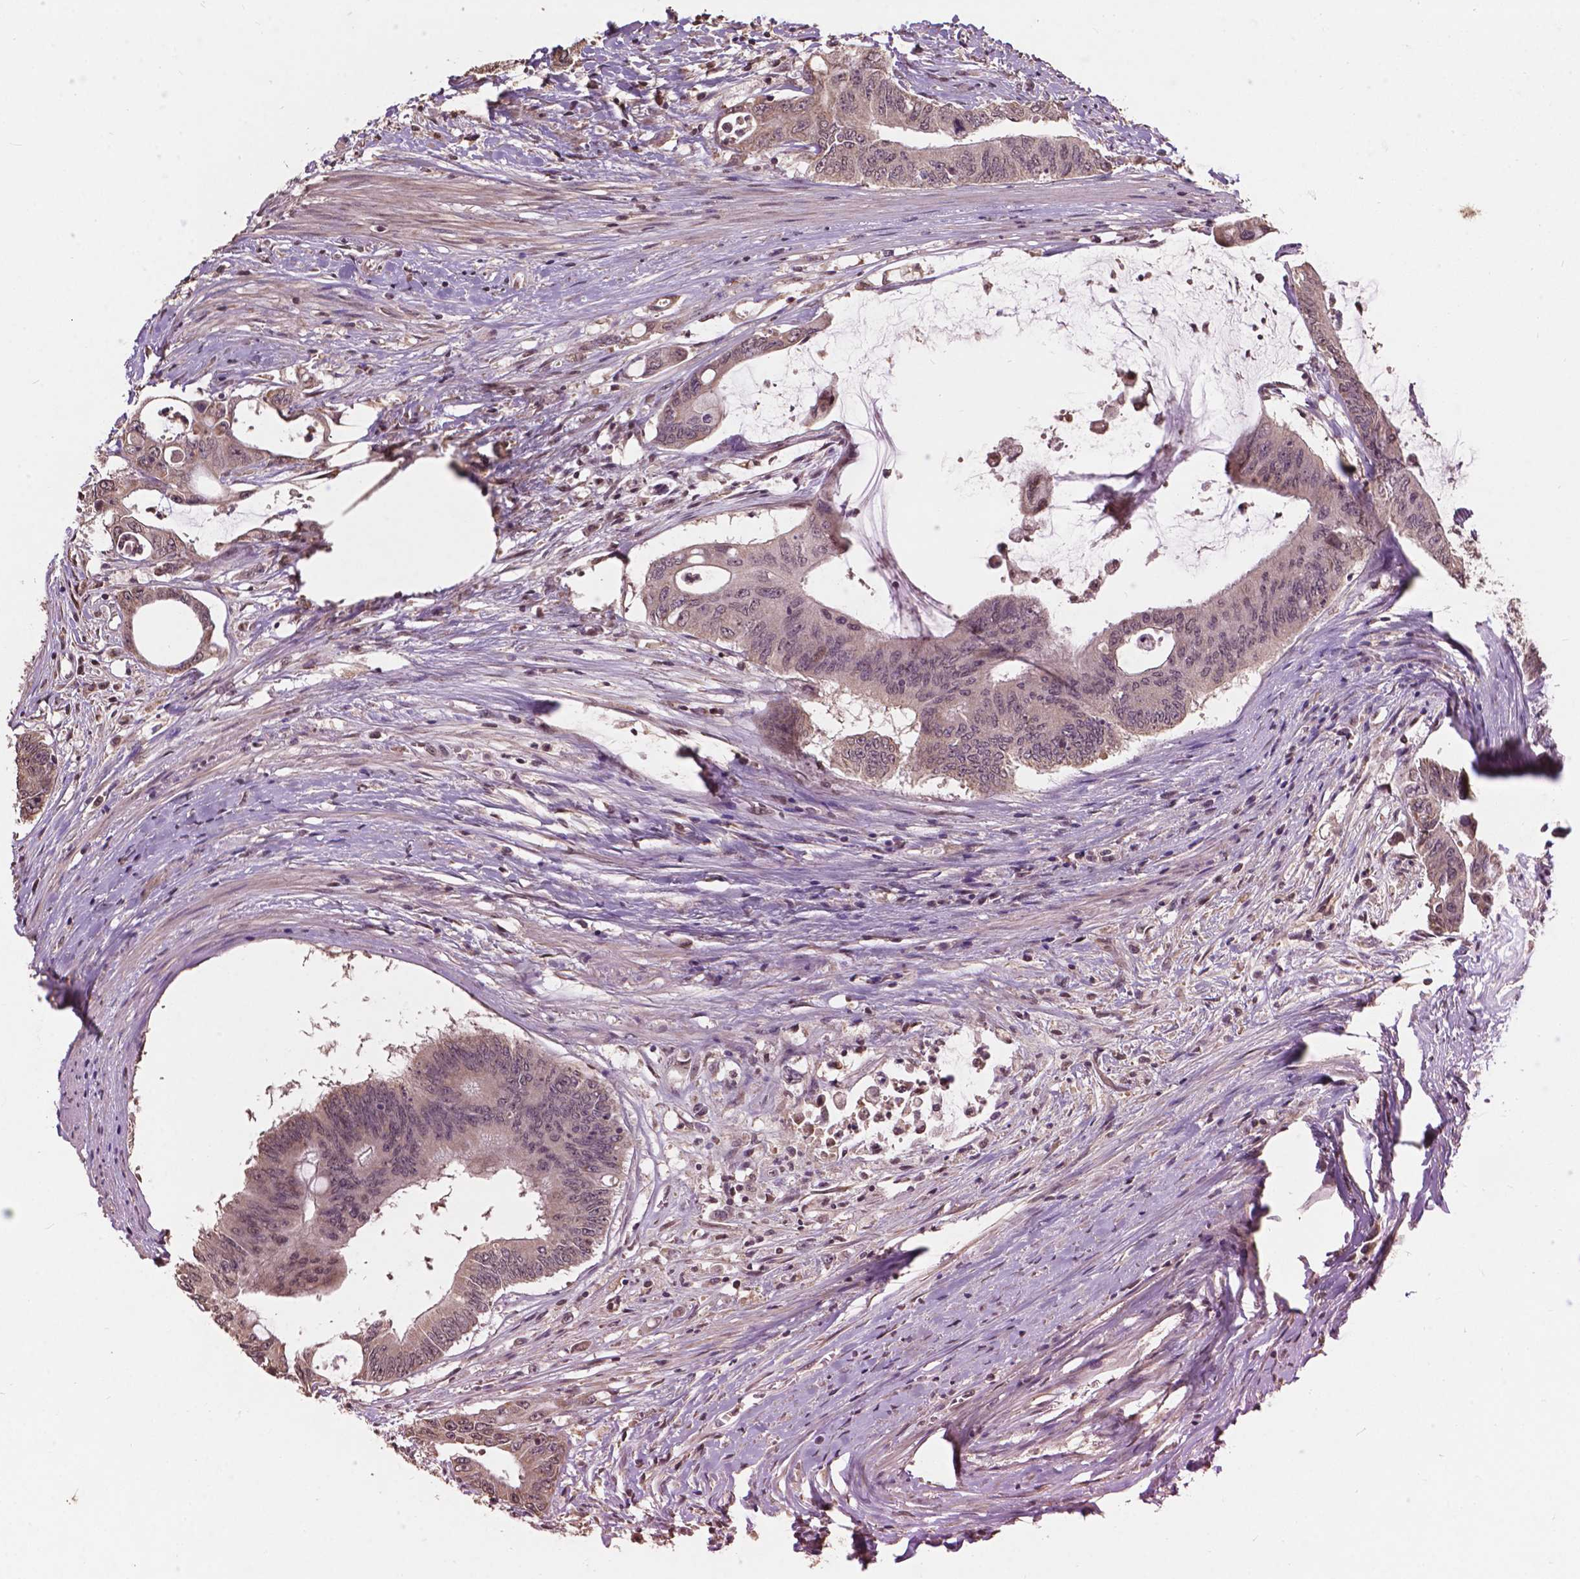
{"staining": {"intensity": "weak", "quantity": "<25%", "location": "cytoplasmic/membranous"}, "tissue": "colorectal cancer", "cell_type": "Tumor cells", "image_type": "cancer", "snomed": [{"axis": "morphology", "description": "Adenocarcinoma, NOS"}, {"axis": "topography", "description": "Rectum"}], "caption": "An IHC photomicrograph of colorectal cancer (adenocarcinoma) is shown. There is no staining in tumor cells of colorectal cancer (adenocarcinoma).", "gene": "GLRA2", "patient": {"sex": "male", "age": 59}}